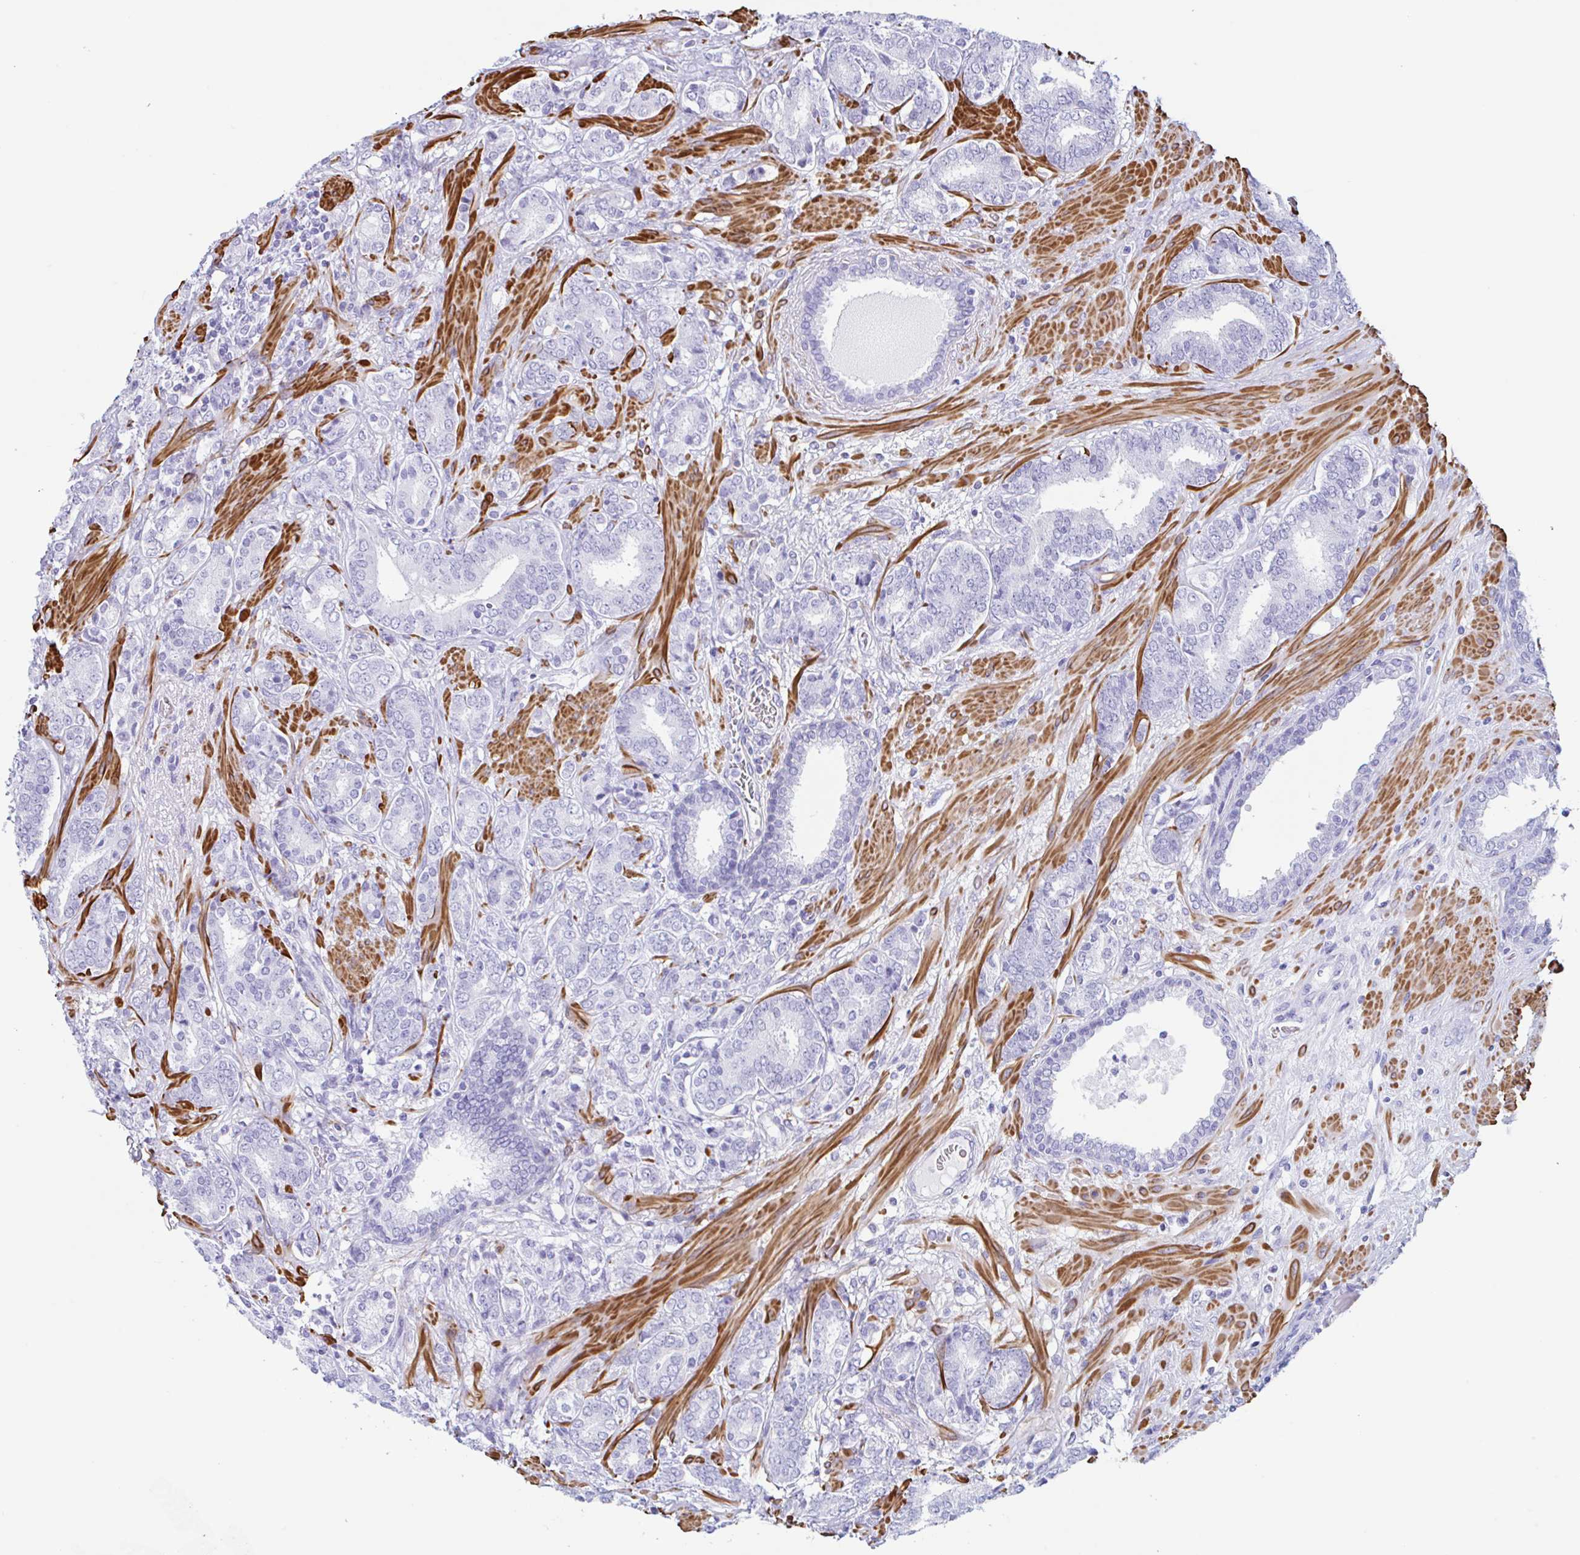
{"staining": {"intensity": "negative", "quantity": "none", "location": "none"}, "tissue": "prostate cancer", "cell_type": "Tumor cells", "image_type": "cancer", "snomed": [{"axis": "morphology", "description": "Adenocarcinoma, High grade"}, {"axis": "topography", "description": "Prostate"}], "caption": "Tumor cells are negative for brown protein staining in prostate cancer. (DAB (3,3'-diaminobenzidine) immunohistochemistry (IHC) with hematoxylin counter stain).", "gene": "TAS2R41", "patient": {"sex": "male", "age": 62}}